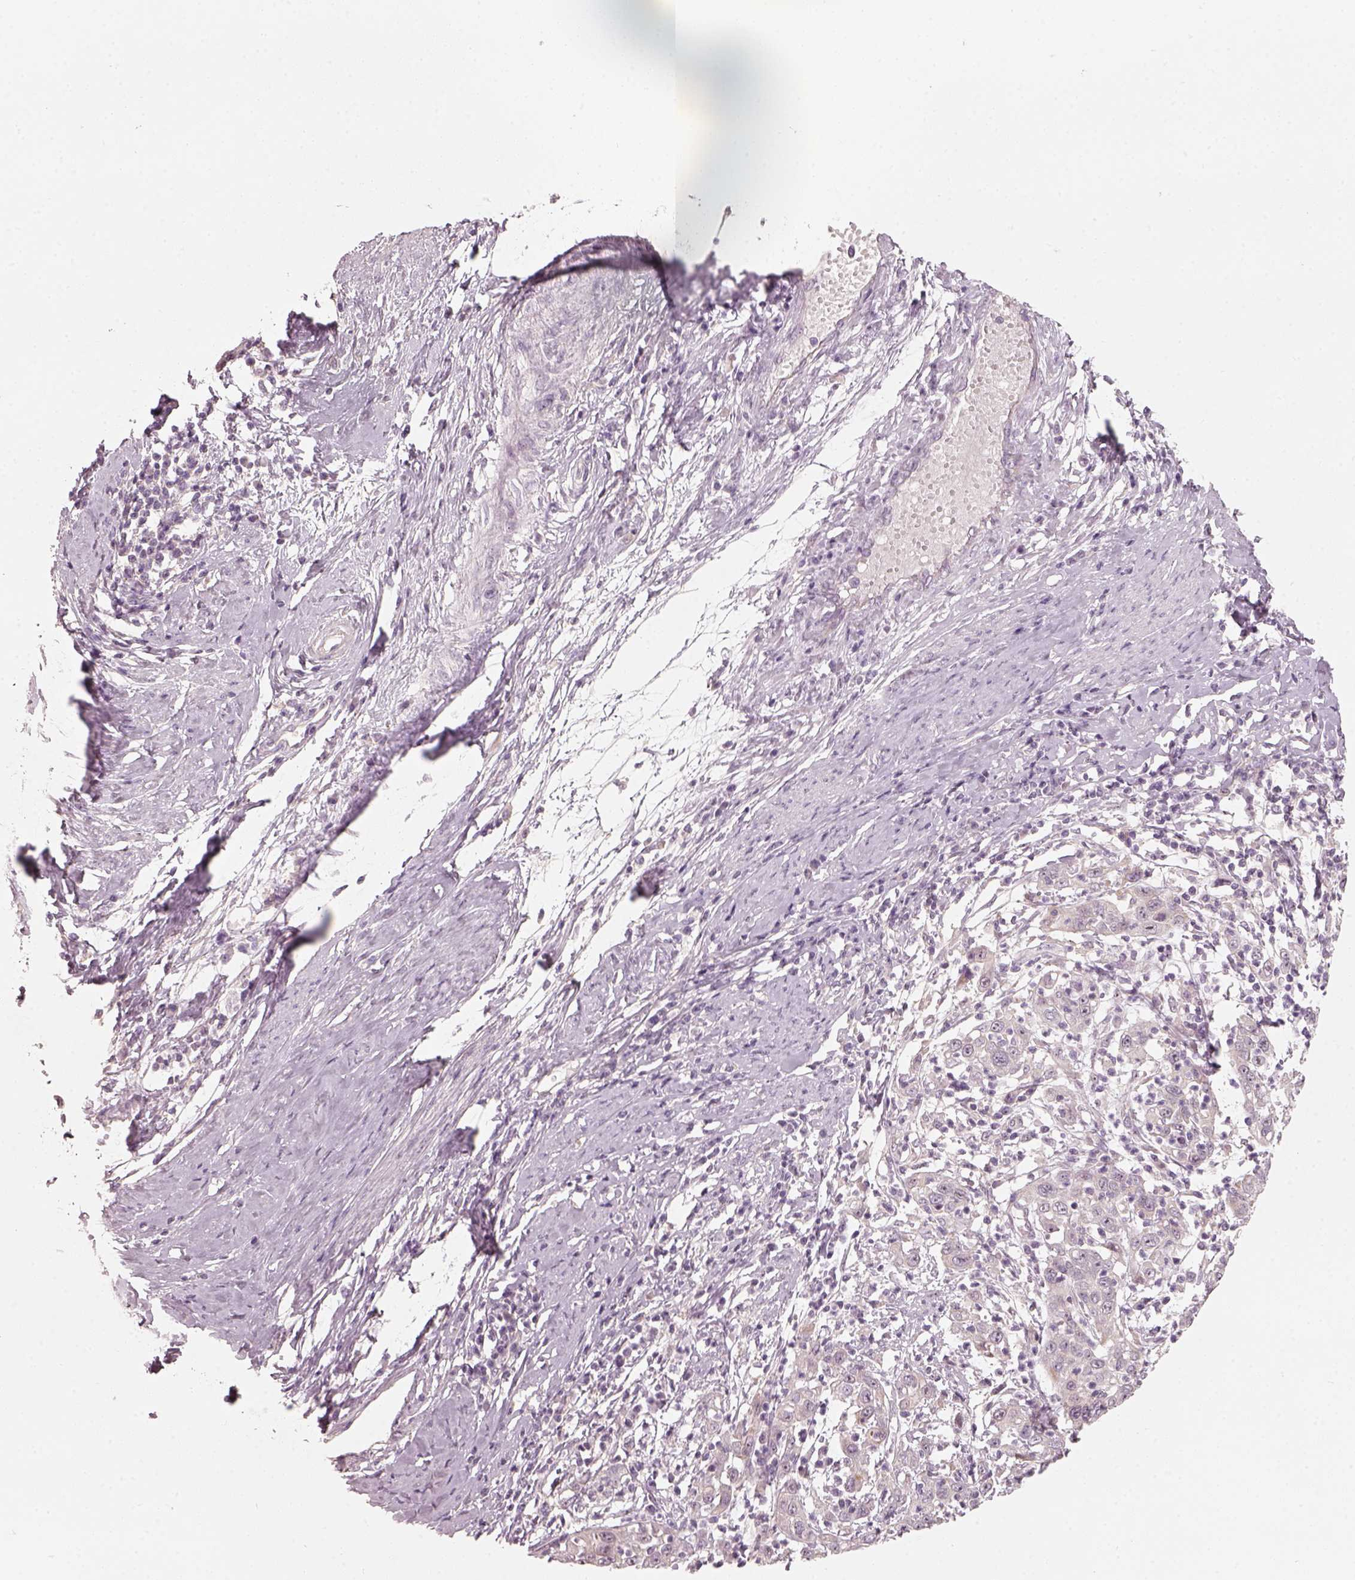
{"staining": {"intensity": "negative", "quantity": "none", "location": "none"}, "tissue": "cervical cancer", "cell_type": "Tumor cells", "image_type": "cancer", "snomed": [{"axis": "morphology", "description": "Squamous cell carcinoma, NOS"}, {"axis": "topography", "description": "Cervix"}], "caption": "Tumor cells are negative for protein expression in human cervical cancer (squamous cell carcinoma).", "gene": "CDS1", "patient": {"sex": "female", "age": 46}}